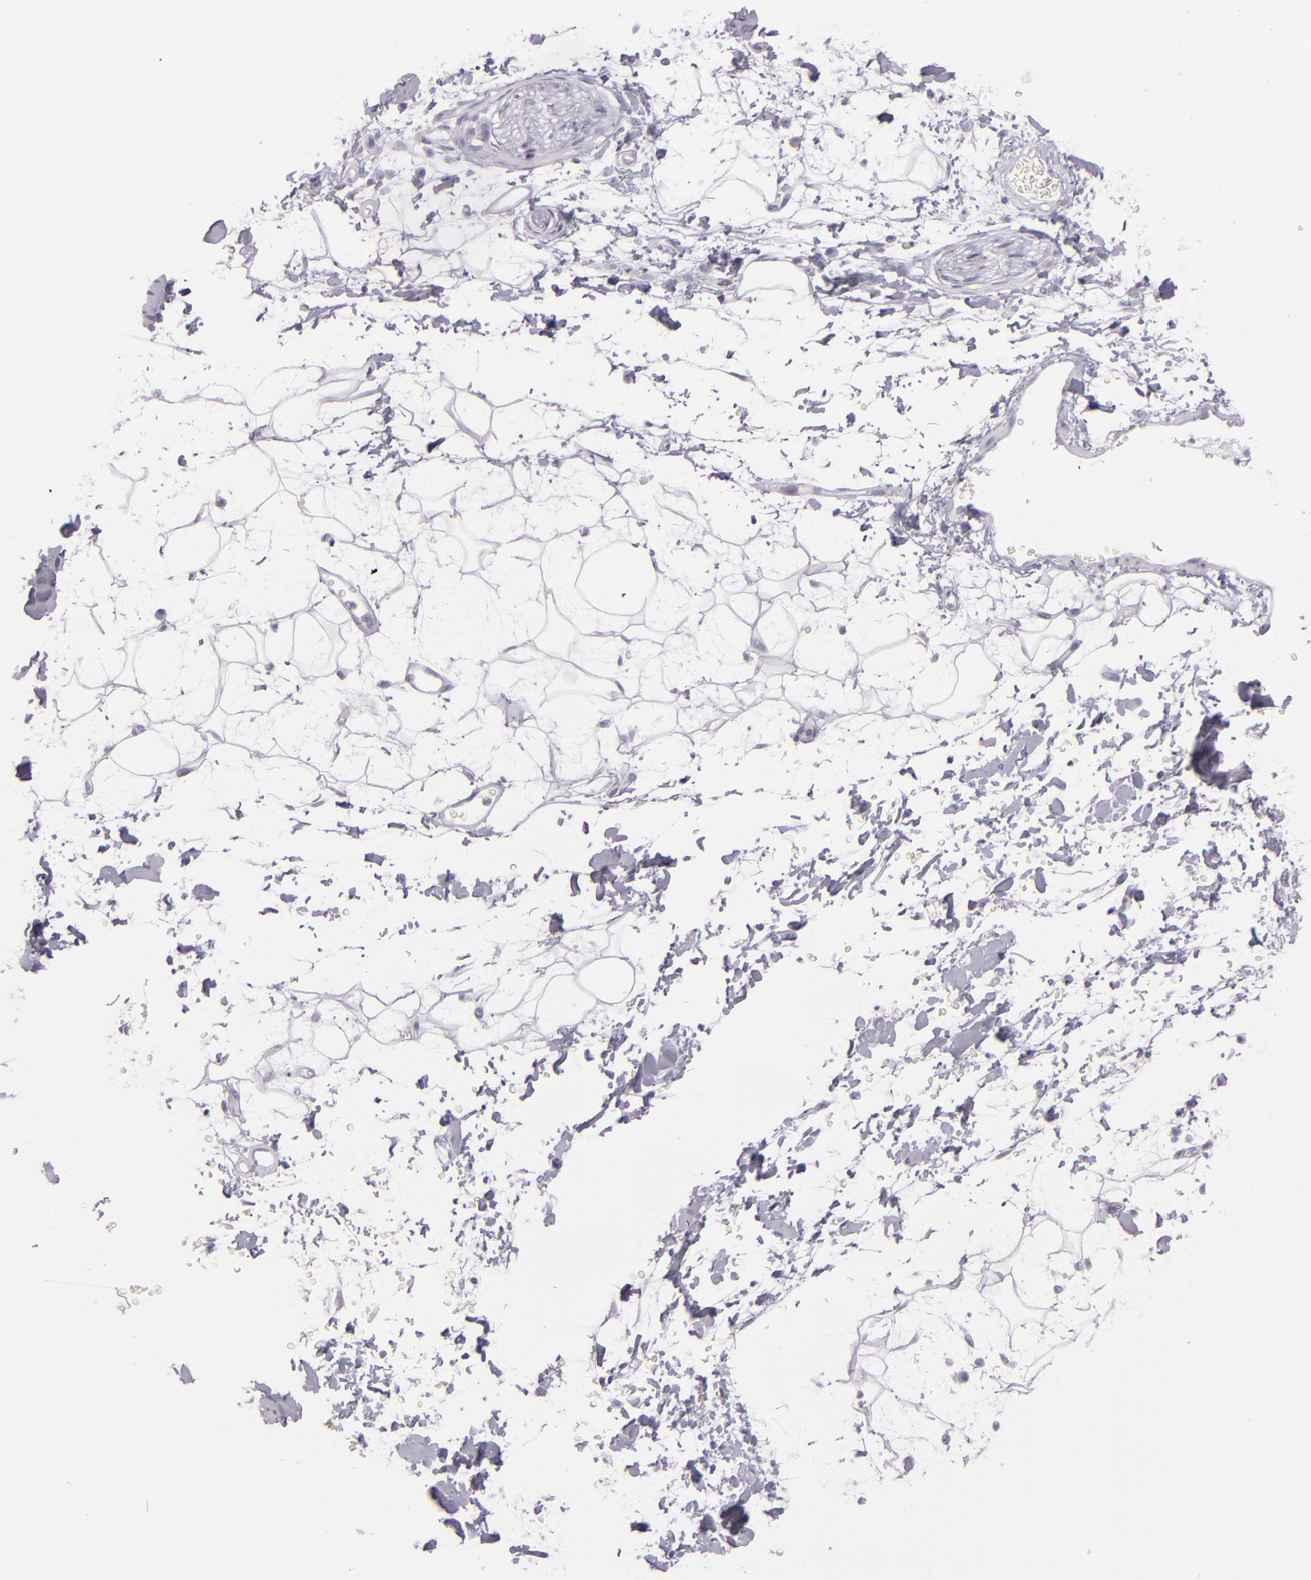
{"staining": {"intensity": "negative", "quantity": "none", "location": "none"}, "tissue": "adipose tissue", "cell_type": "Adipocytes", "image_type": "normal", "snomed": [{"axis": "morphology", "description": "Normal tissue, NOS"}, {"axis": "topography", "description": "Soft tissue"}], "caption": "IHC histopathology image of normal human adipose tissue stained for a protein (brown), which shows no expression in adipocytes. The staining is performed using DAB (3,3'-diaminobenzidine) brown chromogen with nuclei counter-stained in using hematoxylin.", "gene": "MCM3", "patient": {"sex": "male", "age": 72}}